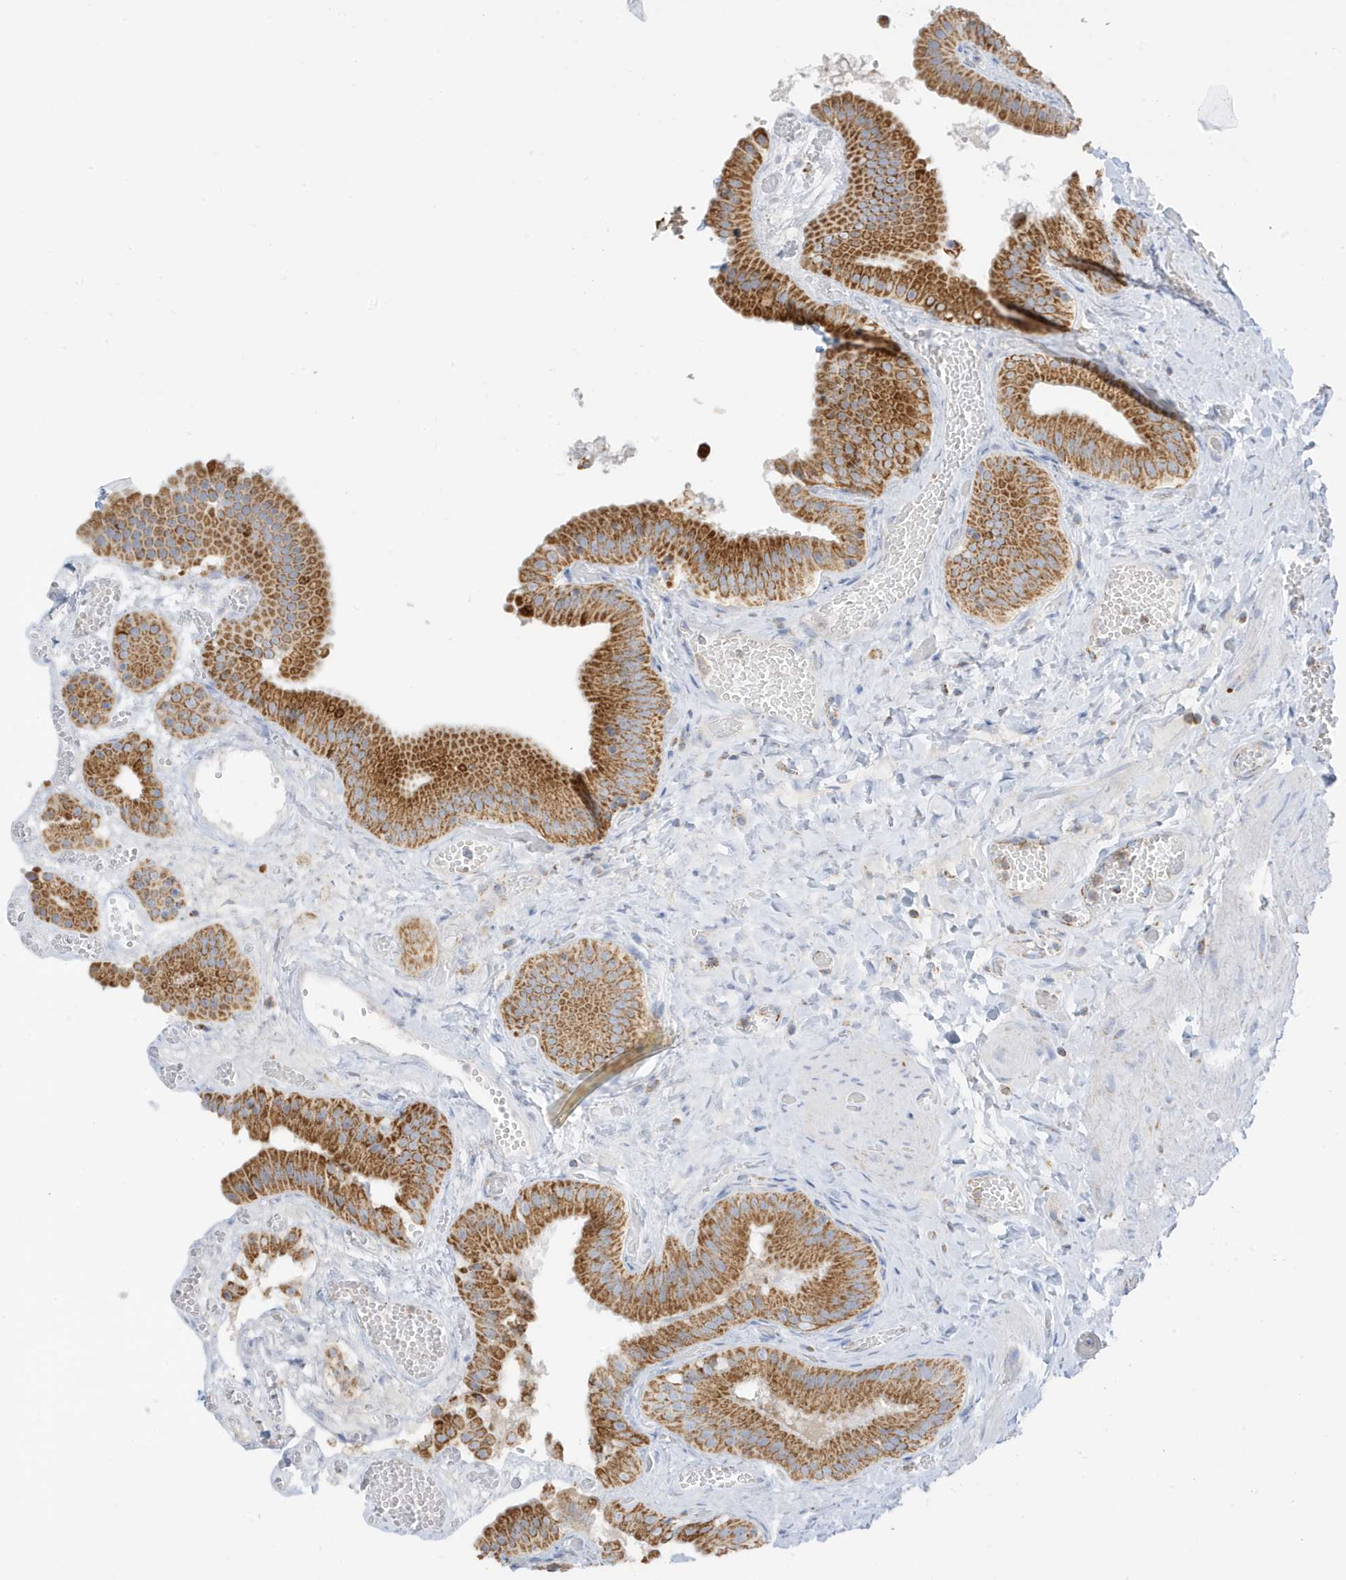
{"staining": {"intensity": "strong", "quantity": ">75%", "location": "cytoplasmic/membranous"}, "tissue": "gallbladder", "cell_type": "Glandular cells", "image_type": "normal", "snomed": [{"axis": "morphology", "description": "Normal tissue, NOS"}, {"axis": "topography", "description": "Gallbladder"}], "caption": "Immunohistochemical staining of unremarkable gallbladder reveals >75% levels of strong cytoplasmic/membranous protein expression in about >75% of glandular cells.", "gene": "CAPN13", "patient": {"sex": "female", "age": 64}}